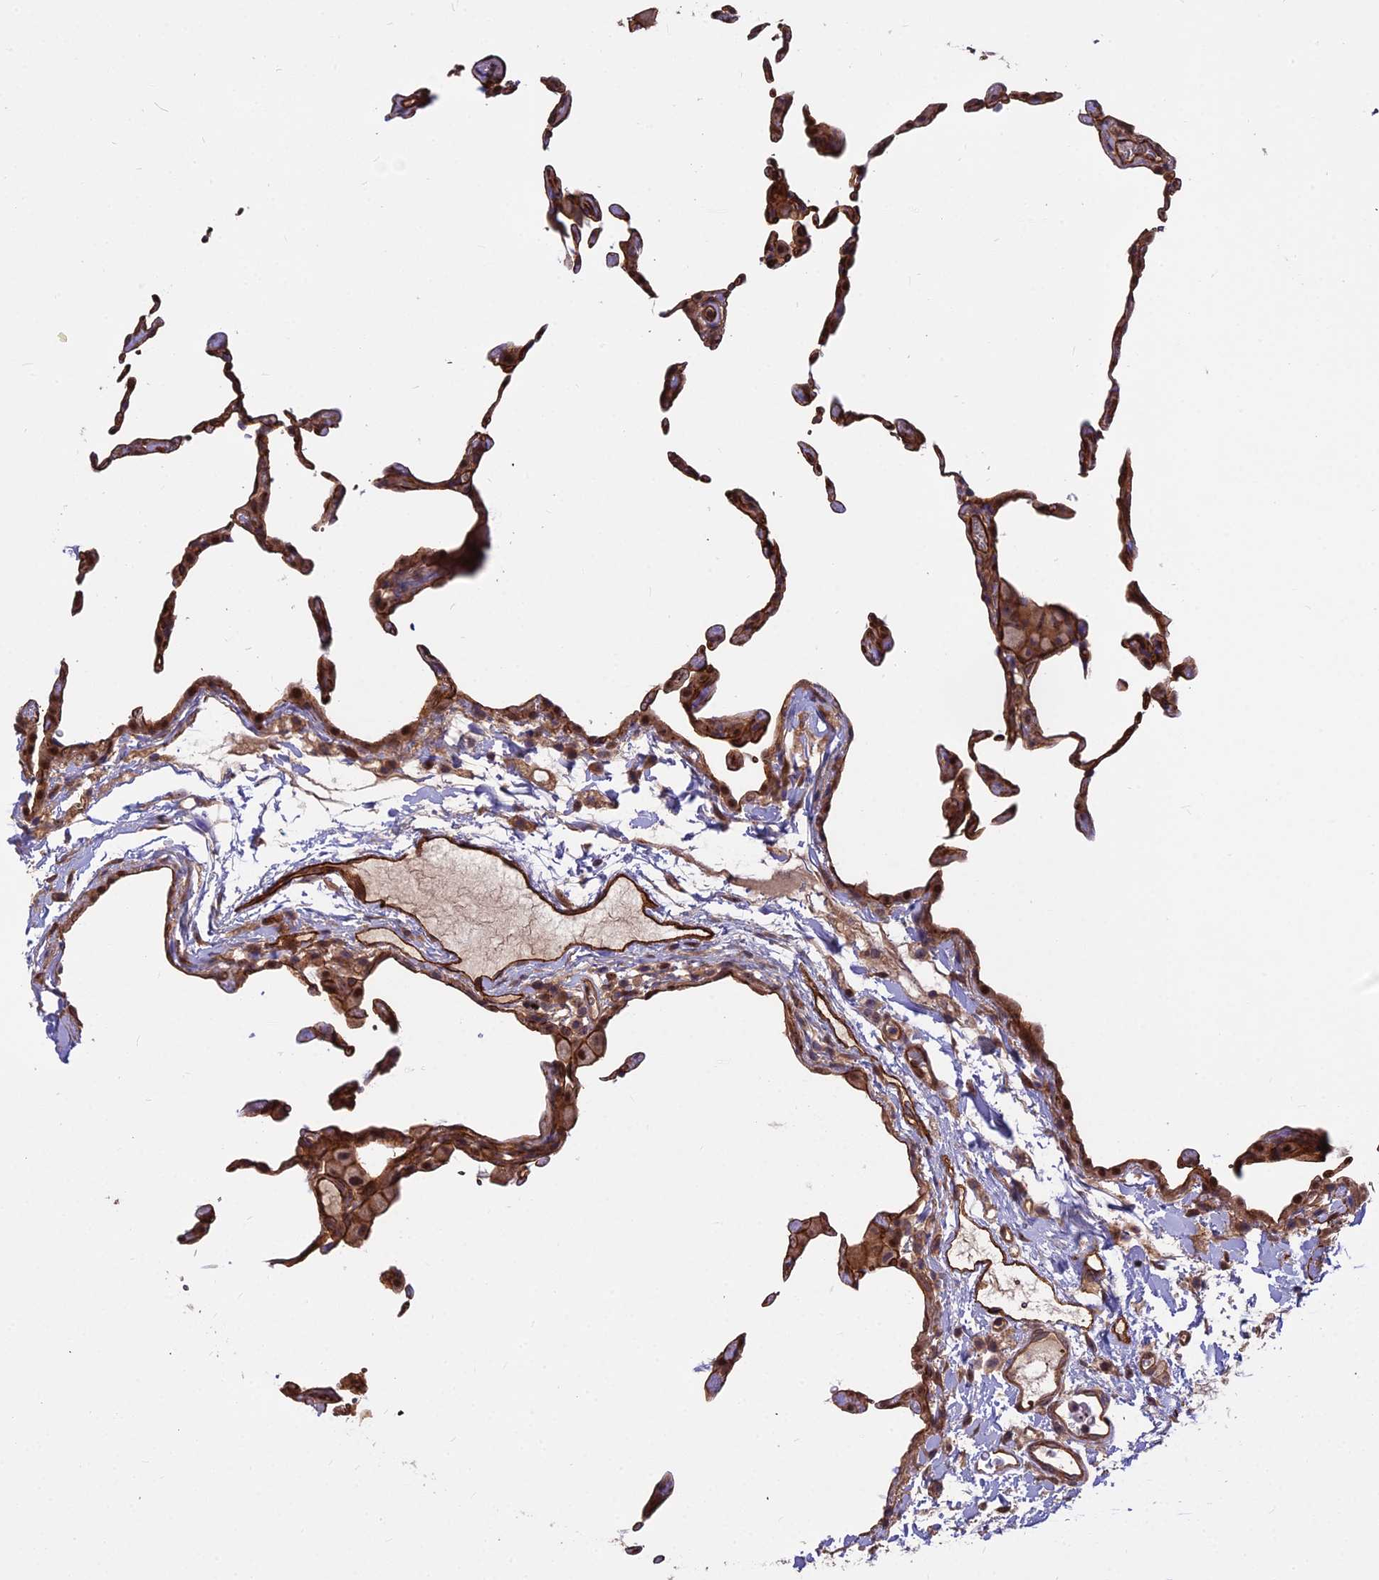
{"staining": {"intensity": "moderate", "quantity": ">75%", "location": "cytoplasmic/membranous,nuclear"}, "tissue": "lung", "cell_type": "Alveolar cells", "image_type": "normal", "snomed": [{"axis": "morphology", "description": "Normal tissue, NOS"}, {"axis": "topography", "description": "Lung"}], "caption": "Protein staining of unremarkable lung reveals moderate cytoplasmic/membranous,nuclear positivity in about >75% of alveolar cells.", "gene": "TCEA3", "patient": {"sex": "female", "age": 57}}